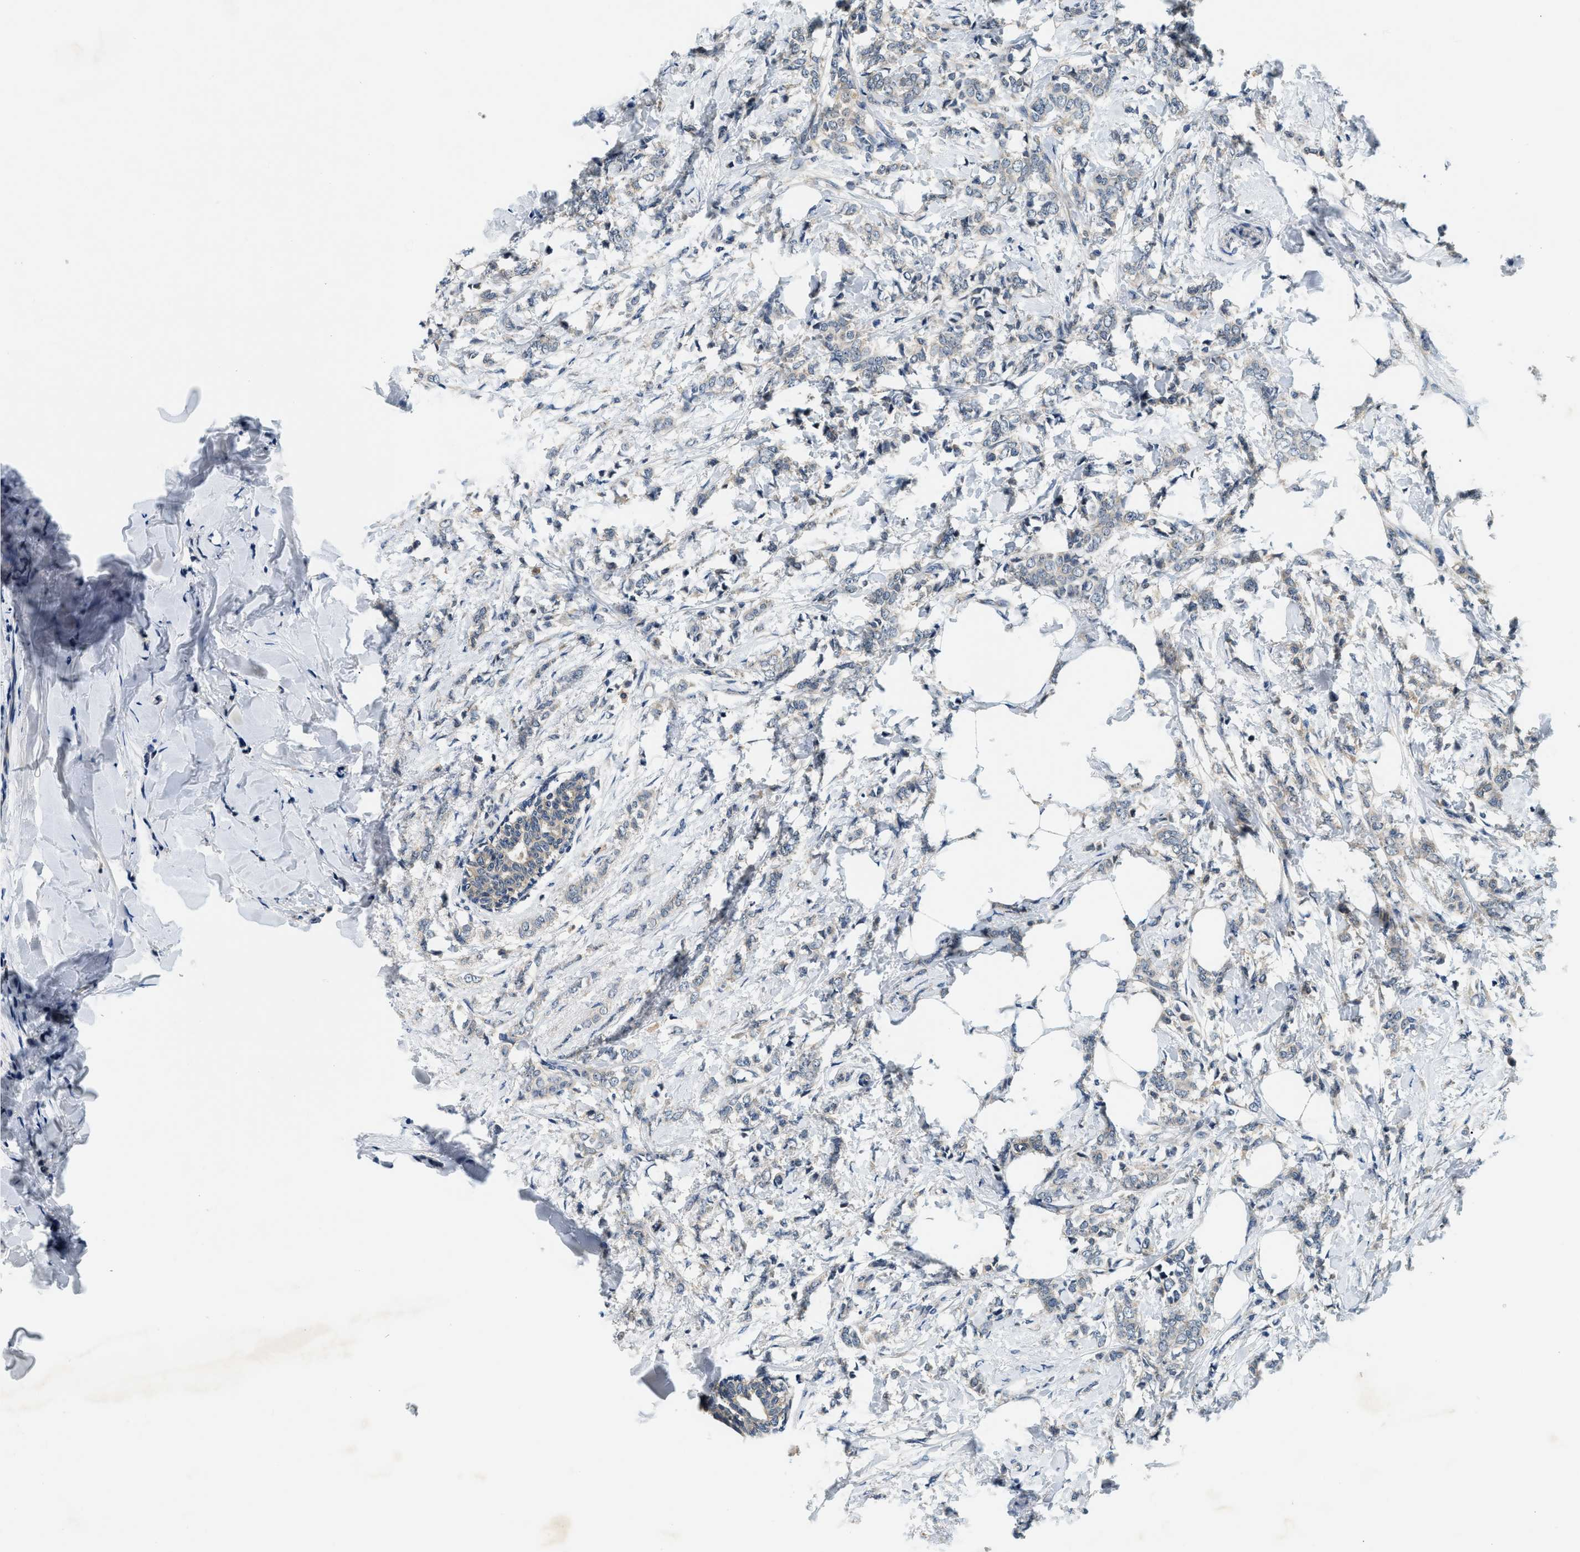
{"staining": {"intensity": "negative", "quantity": "none", "location": "none"}, "tissue": "breast cancer", "cell_type": "Tumor cells", "image_type": "cancer", "snomed": [{"axis": "morphology", "description": "Lobular carcinoma, in situ"}, {"axis": "morphology", "description": "Lobular carcinoma"}, {"axis": "topography", "description": "Breast"}], "caption": "IHC micrograph of neoplastic tissue: human lobular carcinoma (breast) stained with DAB reveals no significant protein expression in tumor cells.", "gene": "YAE1", "patient": {"sex": "female", "age": 41}}